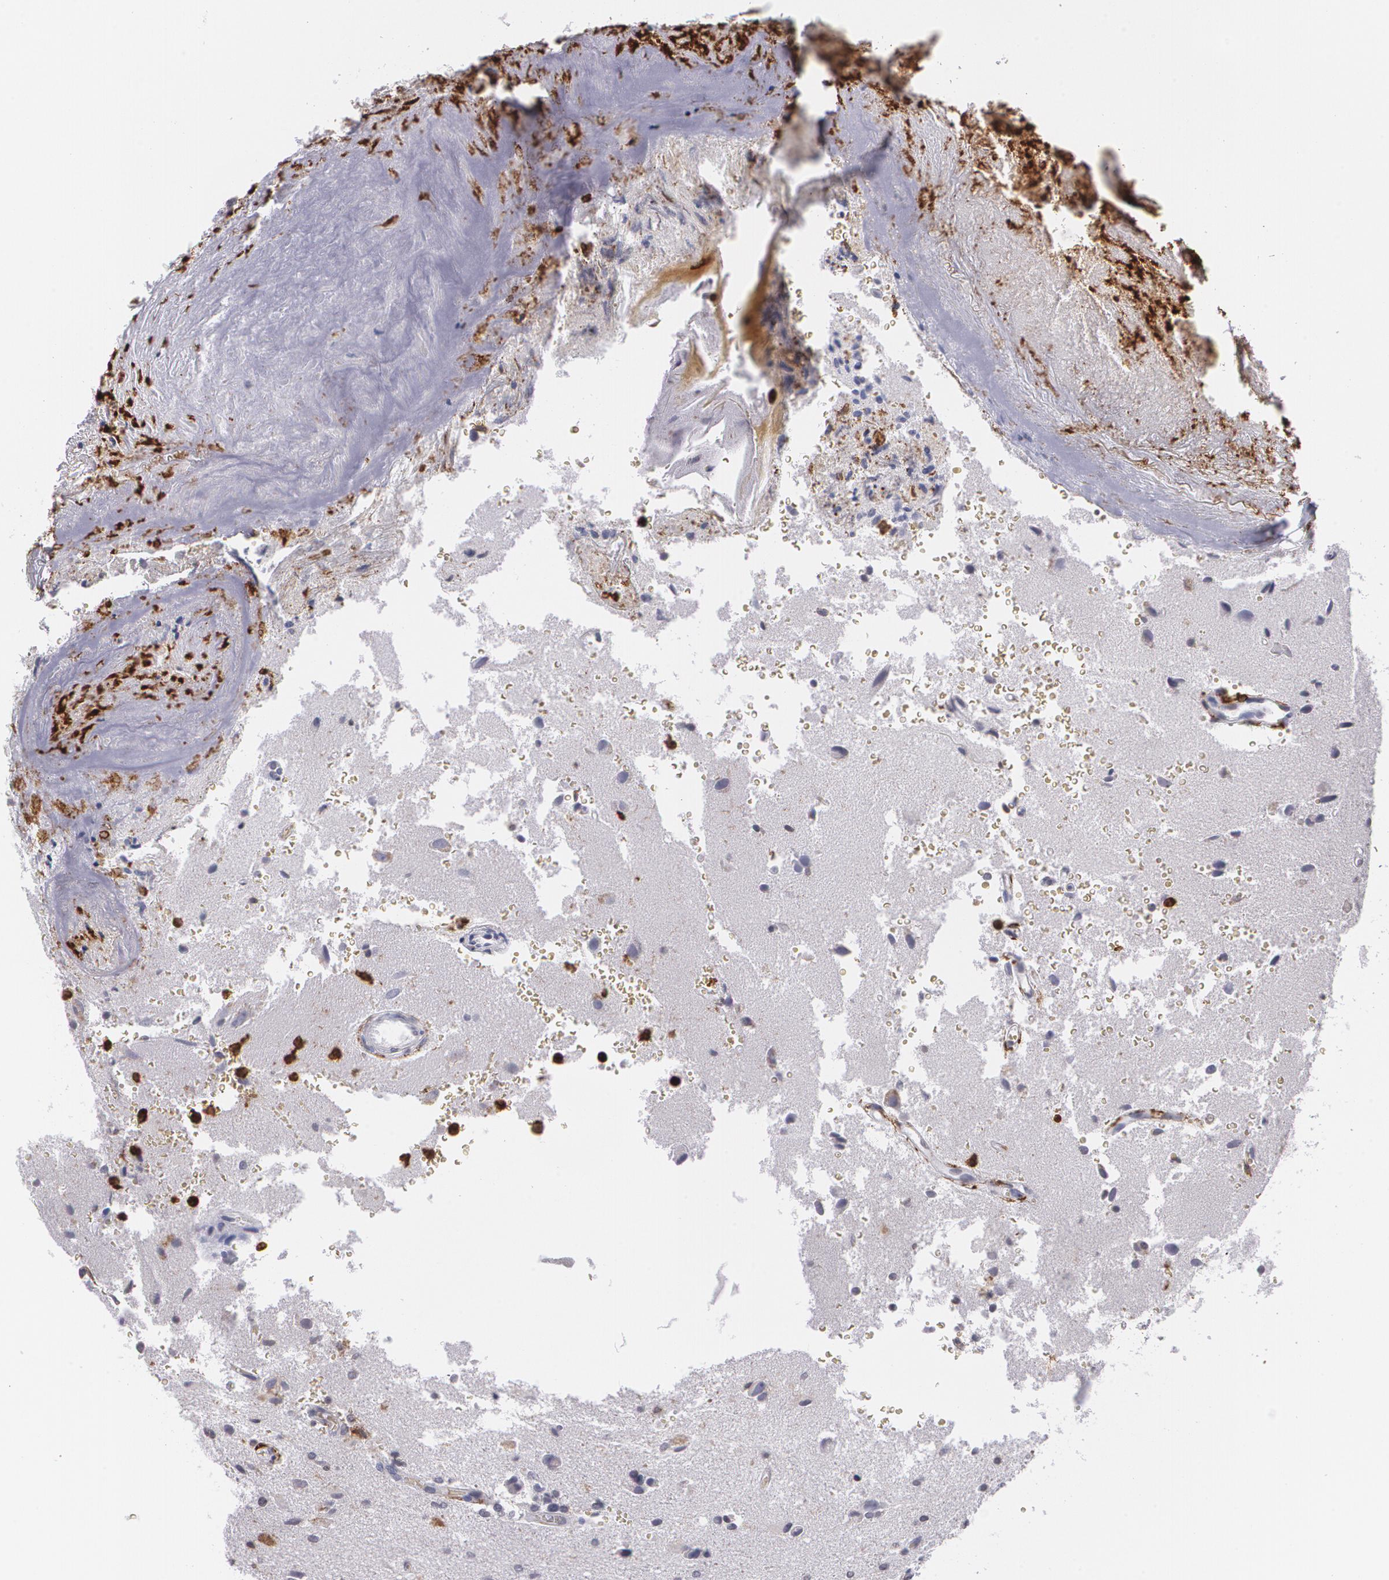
{"staining": {"intensity": "negative", "quantity": "none", "location": "none"}, "tissue": "glioma", "cell_type": "Tumor cells", "image_type": "cancer", "snomed": [{"axis": "morphology", "description": "Normal tissue, NOS"}, {"axis": "morphology", "description": "Glioma, malignant, High grade"}, {"axis": "topography", "description": "Cerebral cortex"}], "caption": "Photomicrograph shows no significant protein expression in tumor cells of high-grade glioma (malignant). Brightfield microscopy of IHC stained with DAB (3,3'-diaminobenzidine) (brown) and hematoxylin (blue), captured at high magnification.", "gene": "PTPRC", "patient": {"sex": "male", "age": 75}}